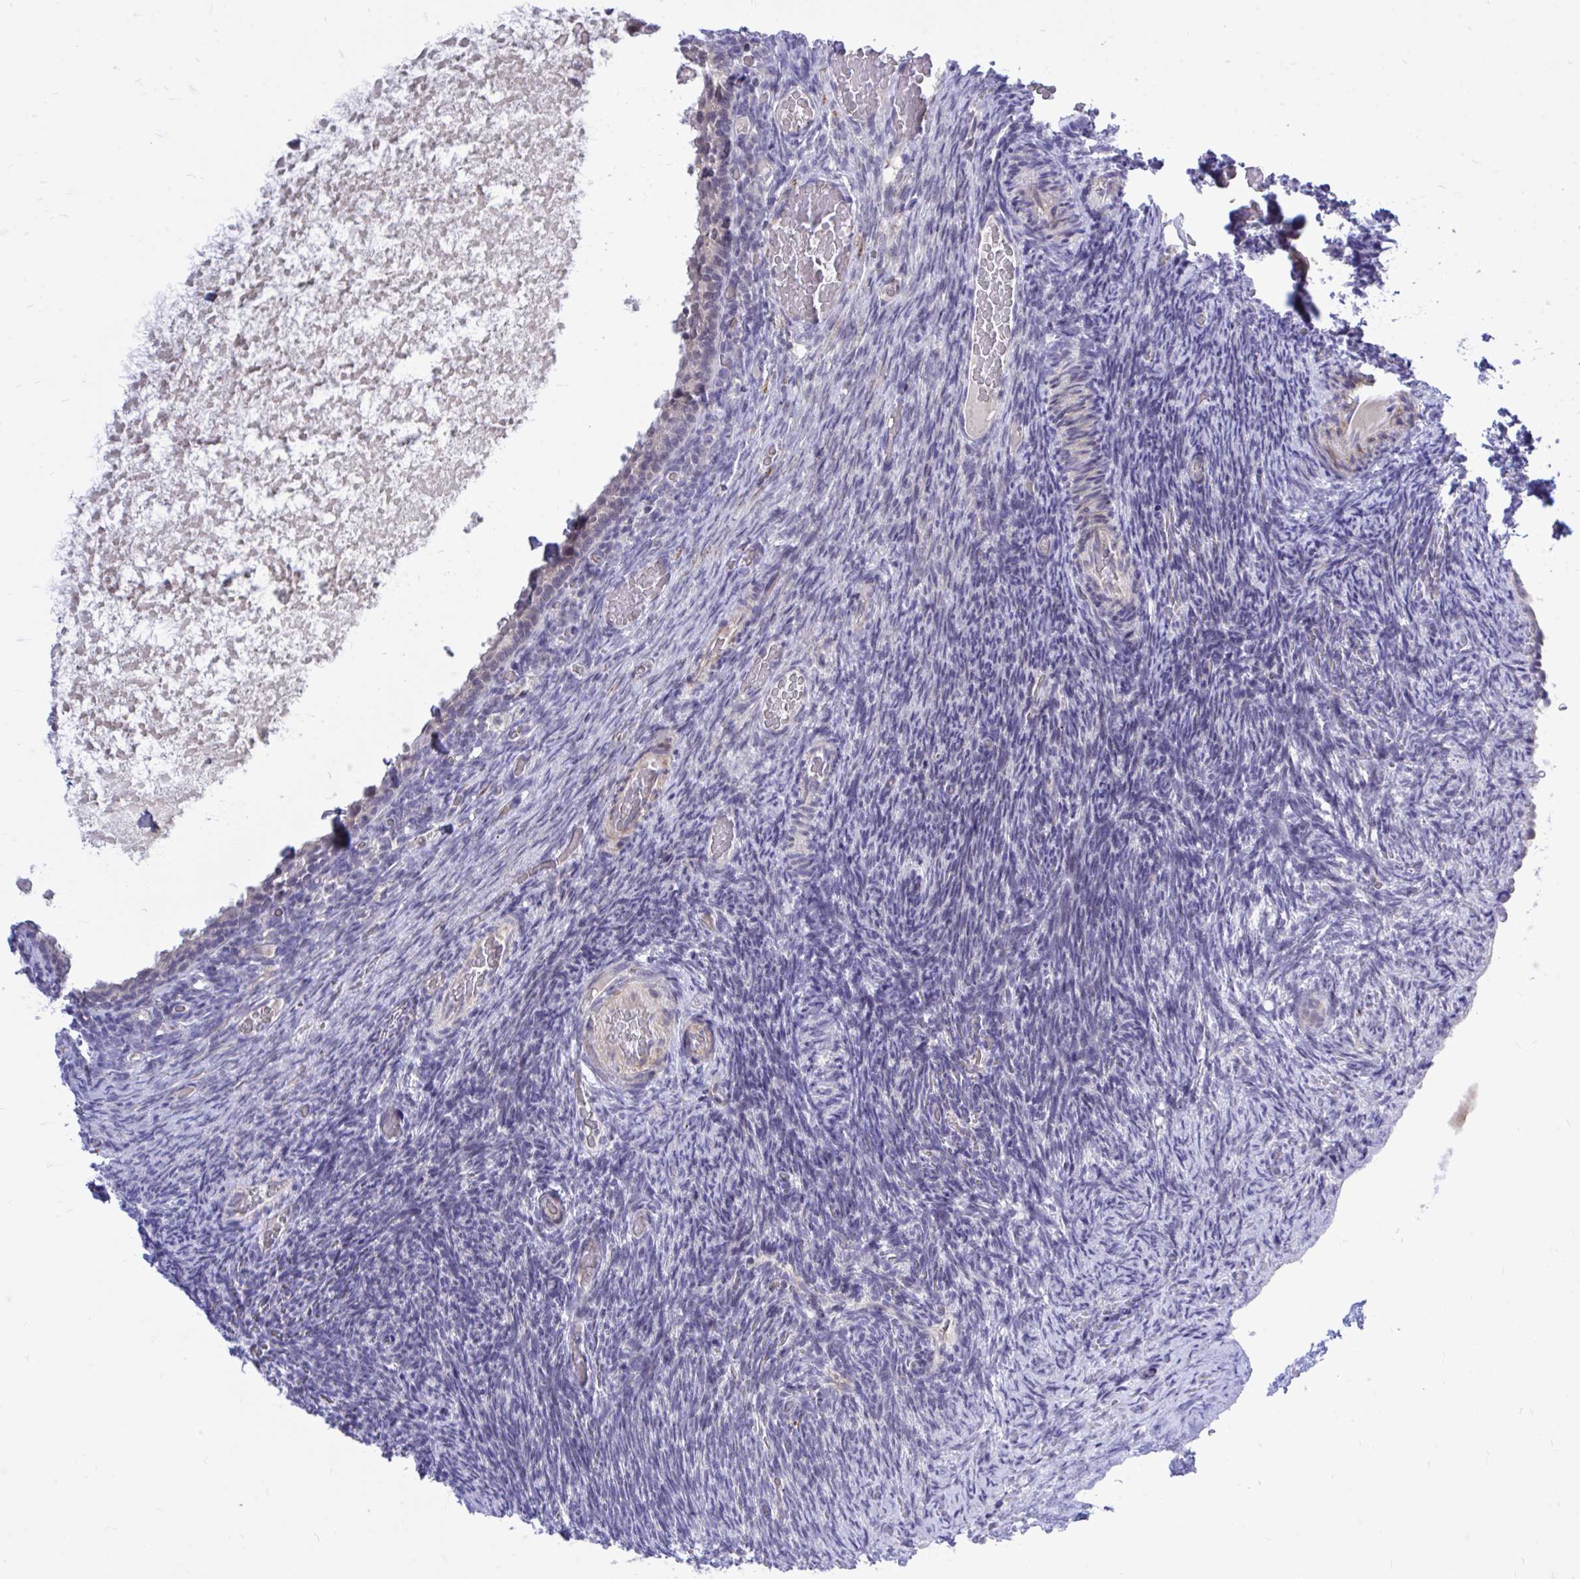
{"staining": {"intensity": "negative", "quantity": "none", "location": "none"}, "tissue": "ovary", "cell_type": "Ovarian stroma cells", "image_type": "normal", "snomed": [{"axis": "morphology", "description": "Normal tissue, NOS"}, {"axis": "topography", "description": "Ovary"}], "caption": "An immunohistochemistry photomicrograph of normal ovary is shown. There is no staining in ovarian stroma cells of ovary.", "gene": "ZBTB25", "patient": {"sex": "female", "age": 34}}